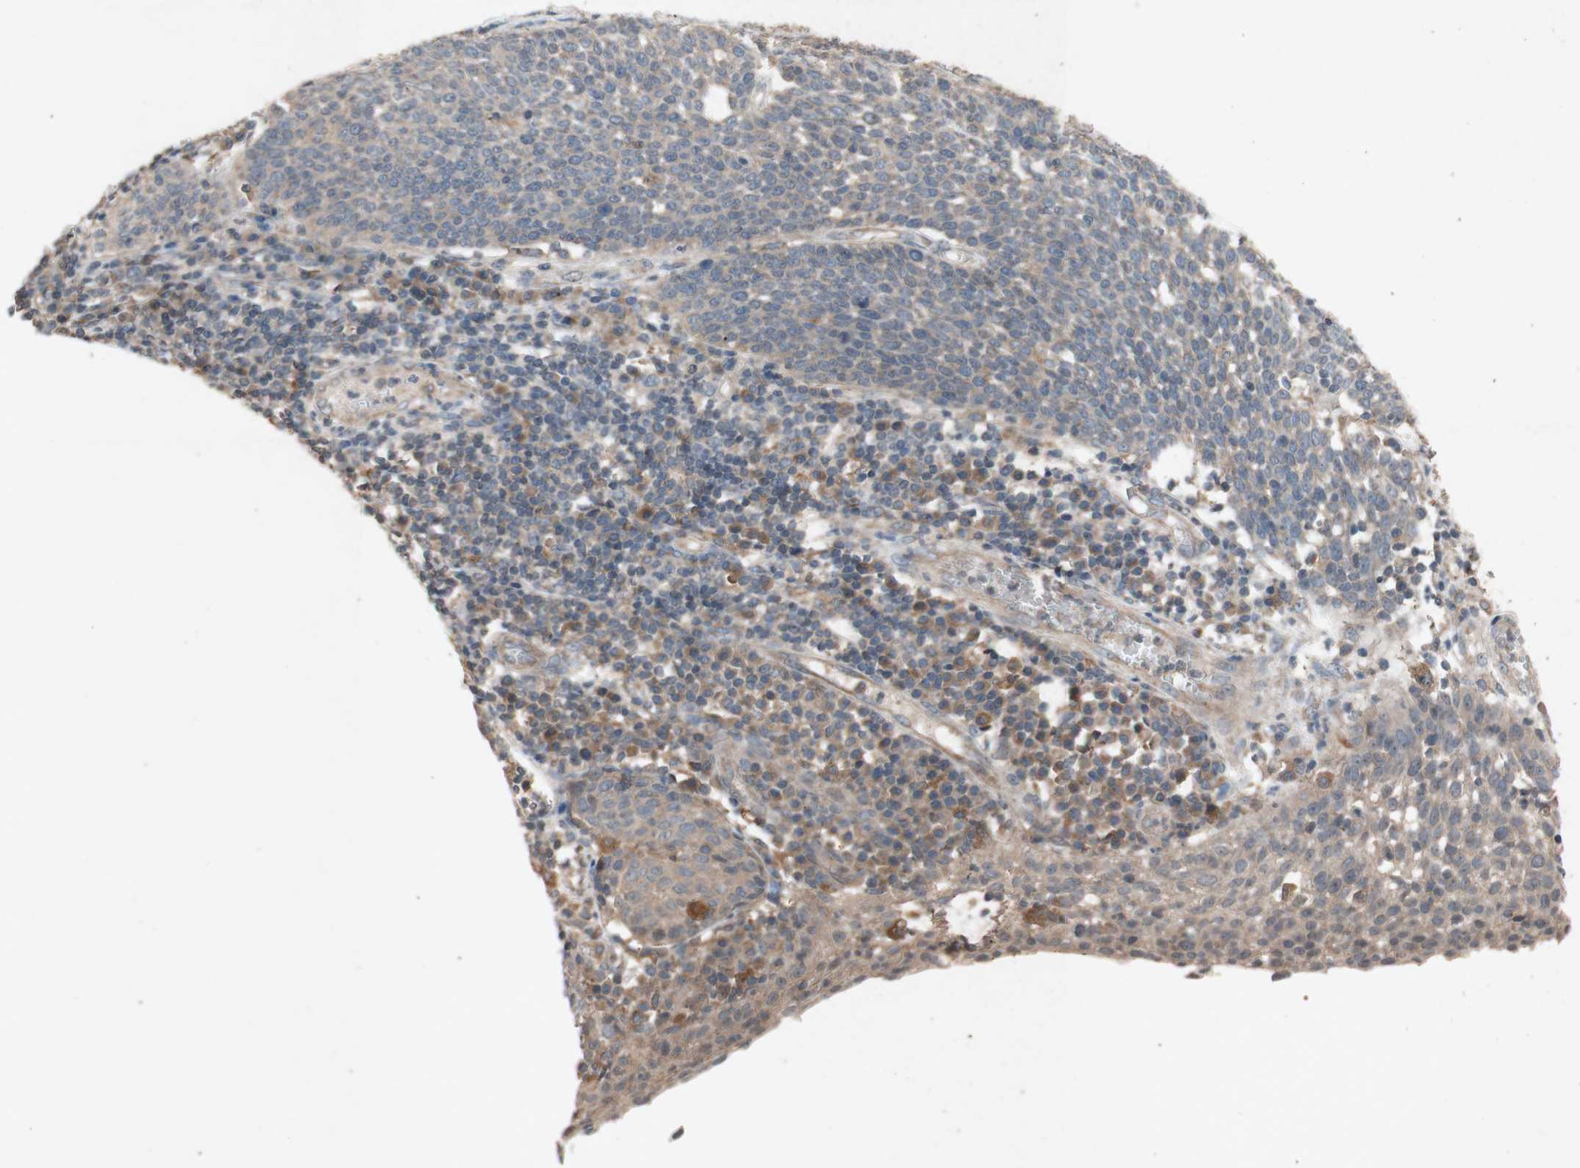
{"staining": {"intensity": "weak", "quantity": ">75%", "location": "cytoplasmic/membranous"}, "tissue": "cervical cancer", "cell_type": "Tumor cells", "image_type": "cancer", "snomed": [{"axis": "morphology", "description": "Squamous cell carcinoma, NOS"}, {"axis": "topography", "description": "Cervix"}], "caption": "Cervical cancer tissue reveals weak cytoplasmic/membranous expression in approximately >75% of tumor cells", "gene": "ATP6V1F", "patient": {"sex": "female", "age": 34}}